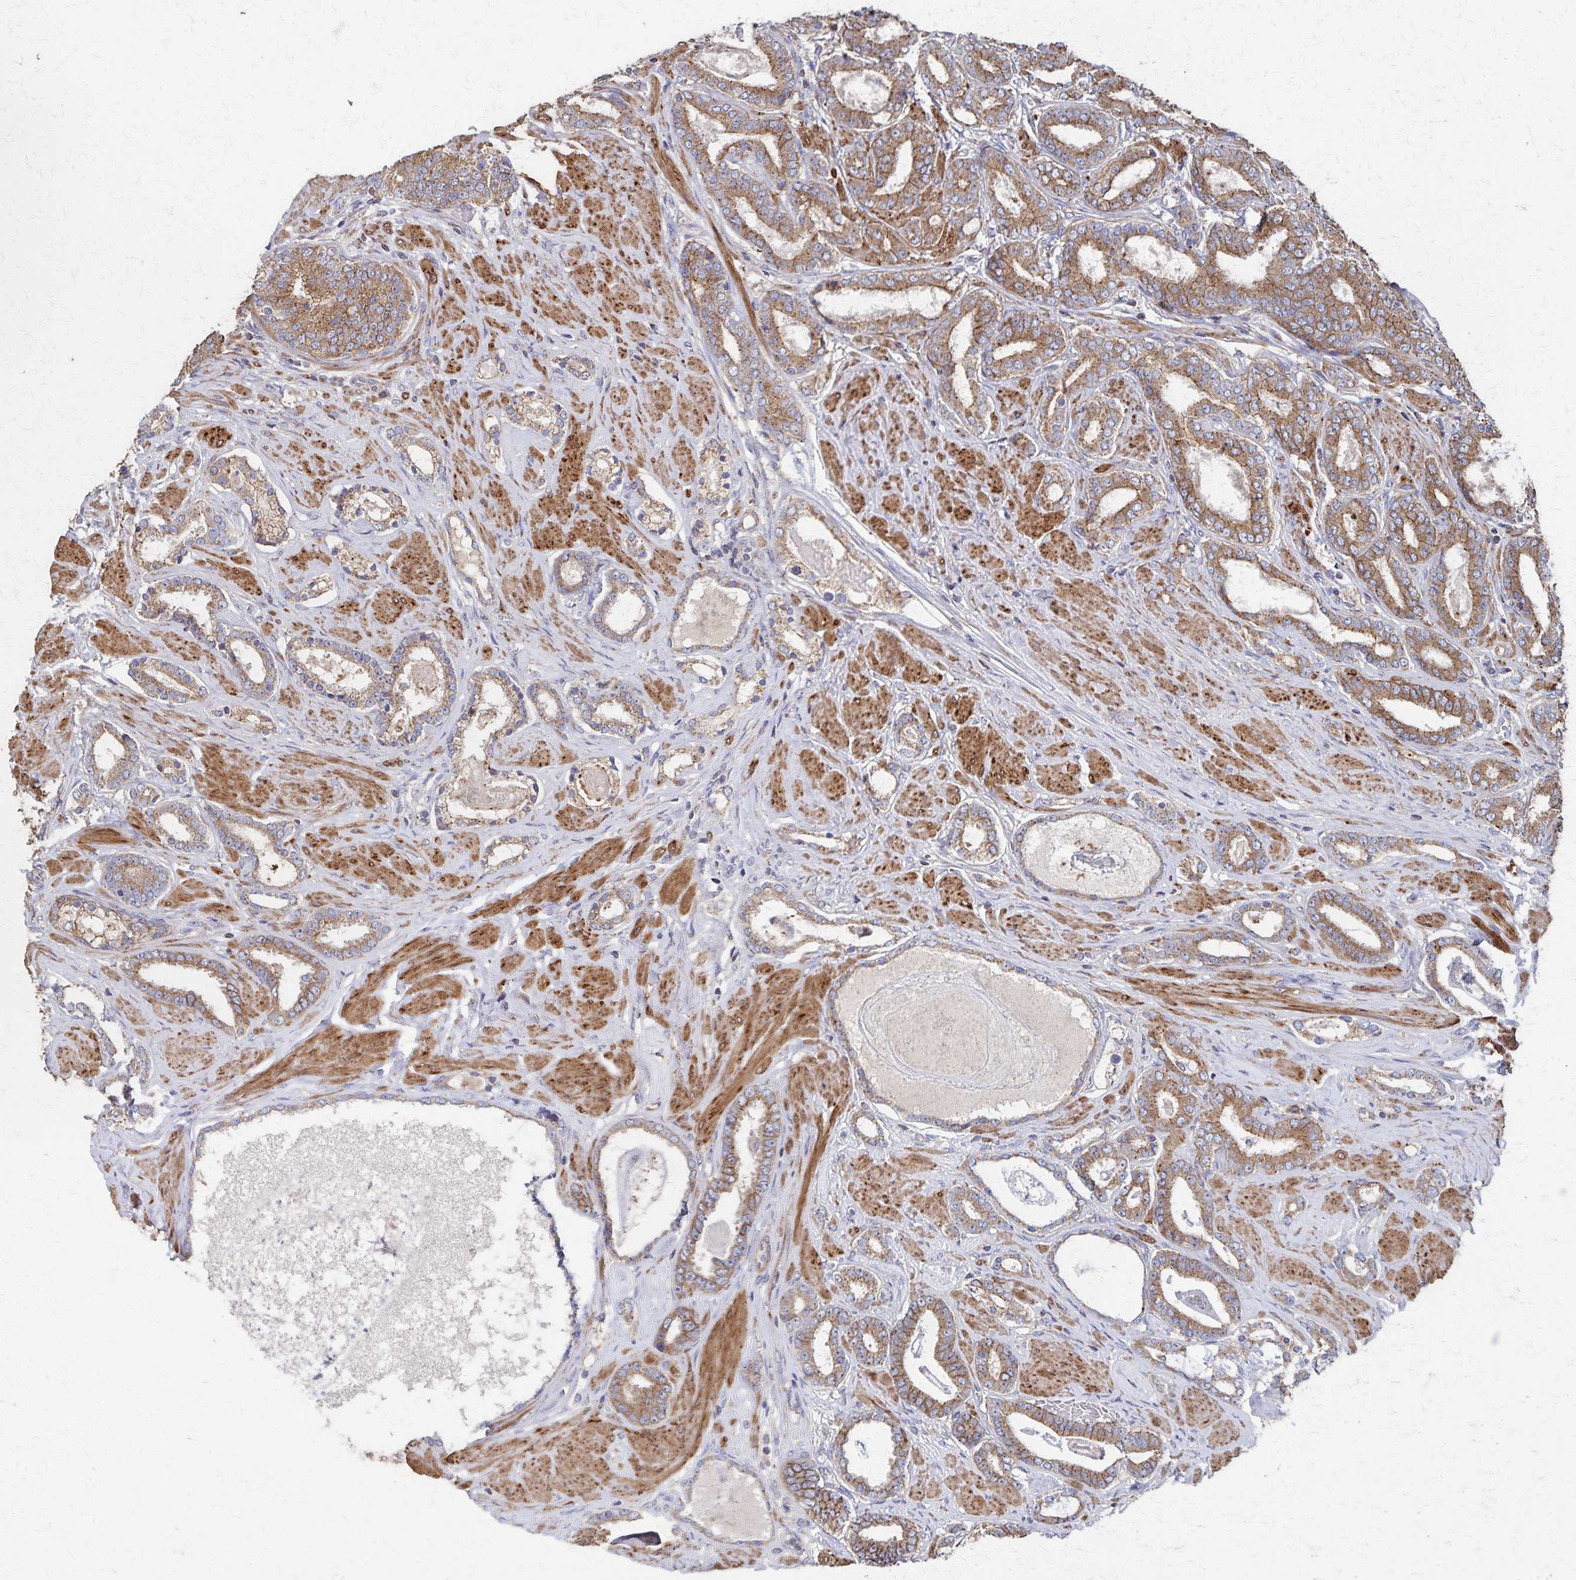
{"staining": {"intensity": "moderate", "quantity": ">75%", "location": "cytoplasmic/membranous"}, "tissue": "prostate cancer", "cell_type": "Tumor cells", "image_type": "cancer", "snomed": [{"axis": "morphology", "description": "Adenocarcinoma, High grade"}, {"axis": "topography", "description": "Prostate"}], "caption": "High-power microscopy captured an immunohistochemistry micrograph of prostate cancer, revealing moderate cytoplasmic/membranous staining in about >75% of tumor cells. (Brightfield microscopy of DAB IHC at high magnification).", "gene": "PGAP2", "patient": {"sex": "male", "age": 63}}